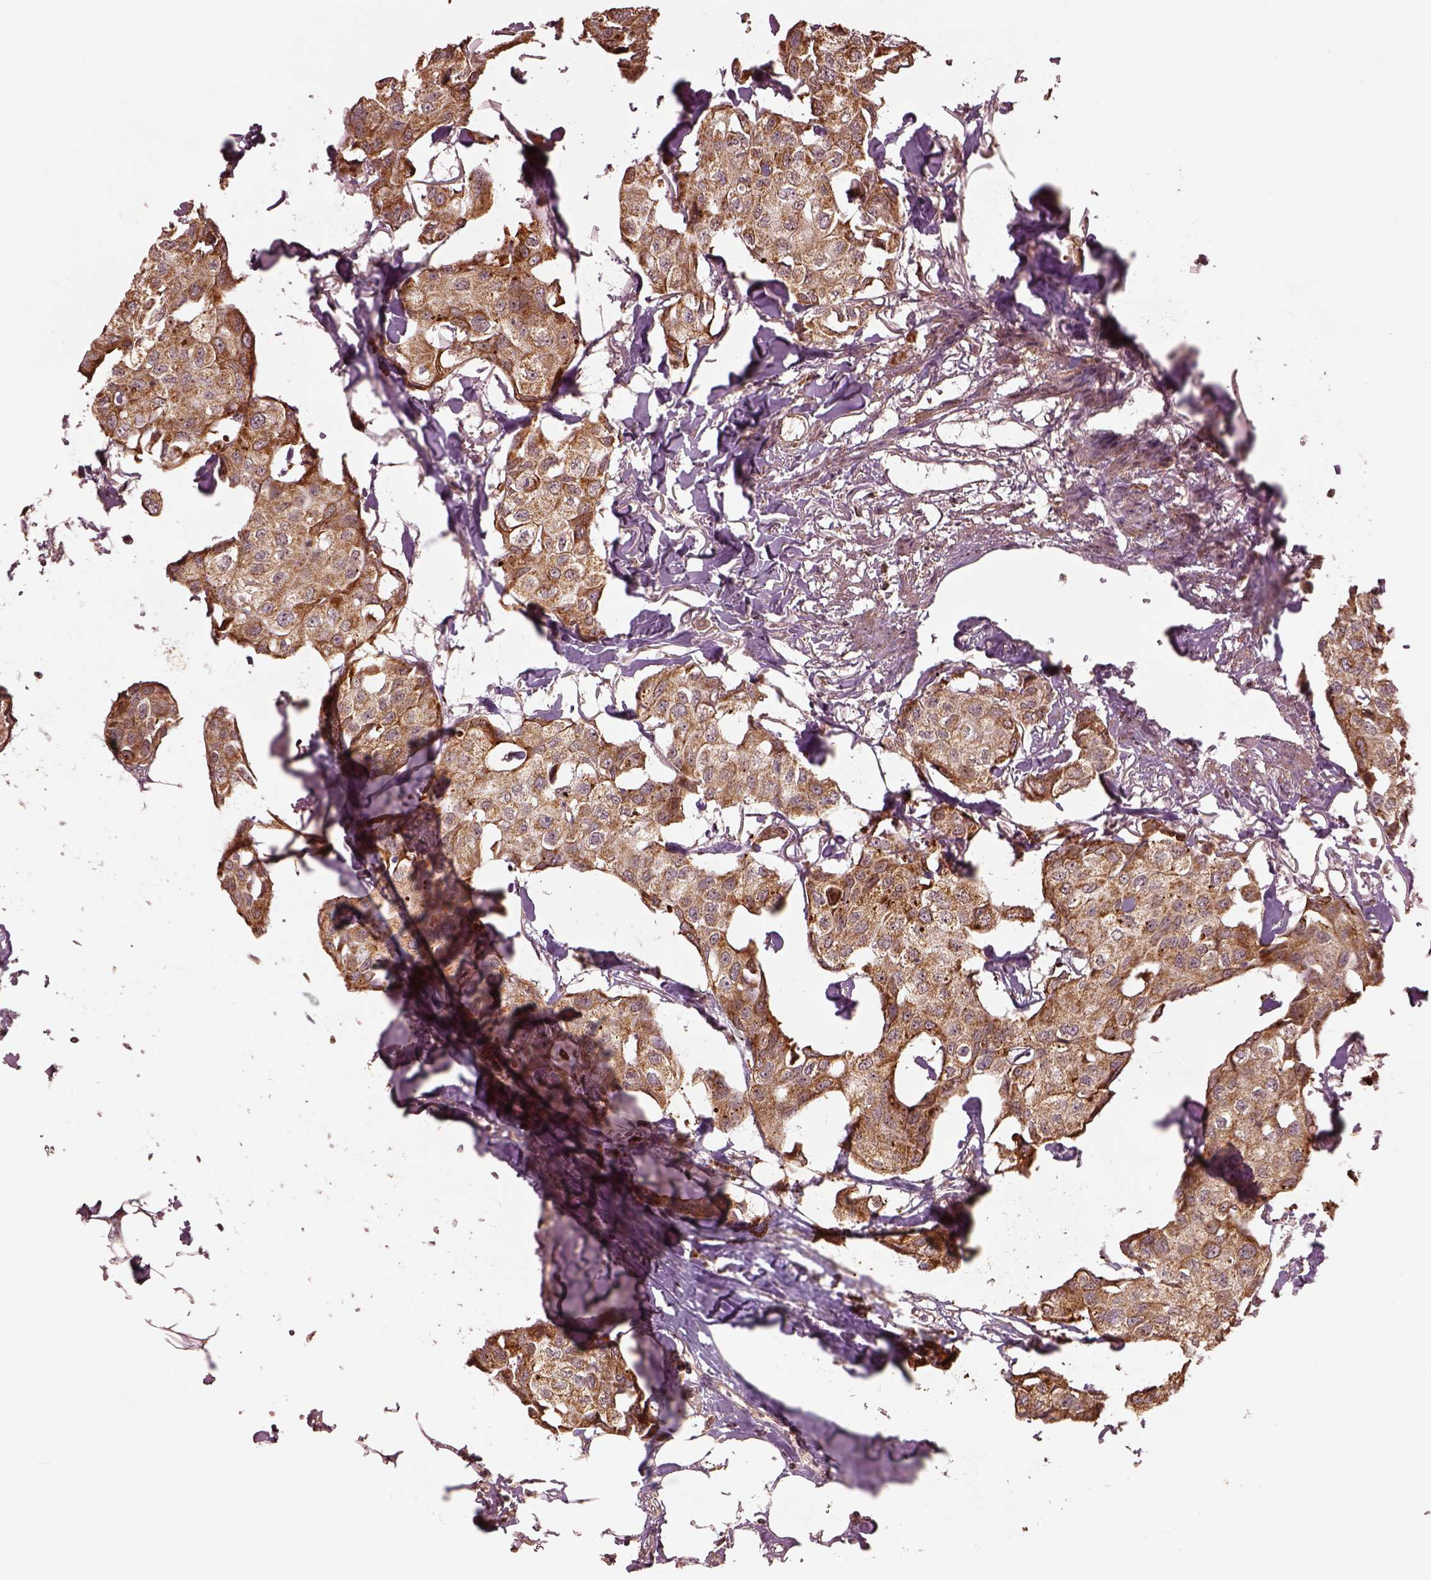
{"staining": {"intensity": "moderate", "quantity": ">75%", "location": "cytoplasmic/membranous"}, "tissue": "breast cancer", "cell_type": "Tumor cells", "image_type": "cancer", "snomed": [{"axis": "morphology", "description": "Duct carcinoma"}, {"axis": "topography", "description": "Breast"}], "caption": "A brown stain labels moderate cytoplasmic/membranous expression of a protein in human breast cancer tumor cells.", "gene": "SEL1L3", "patient": {"sex": "female", "age": 80}}